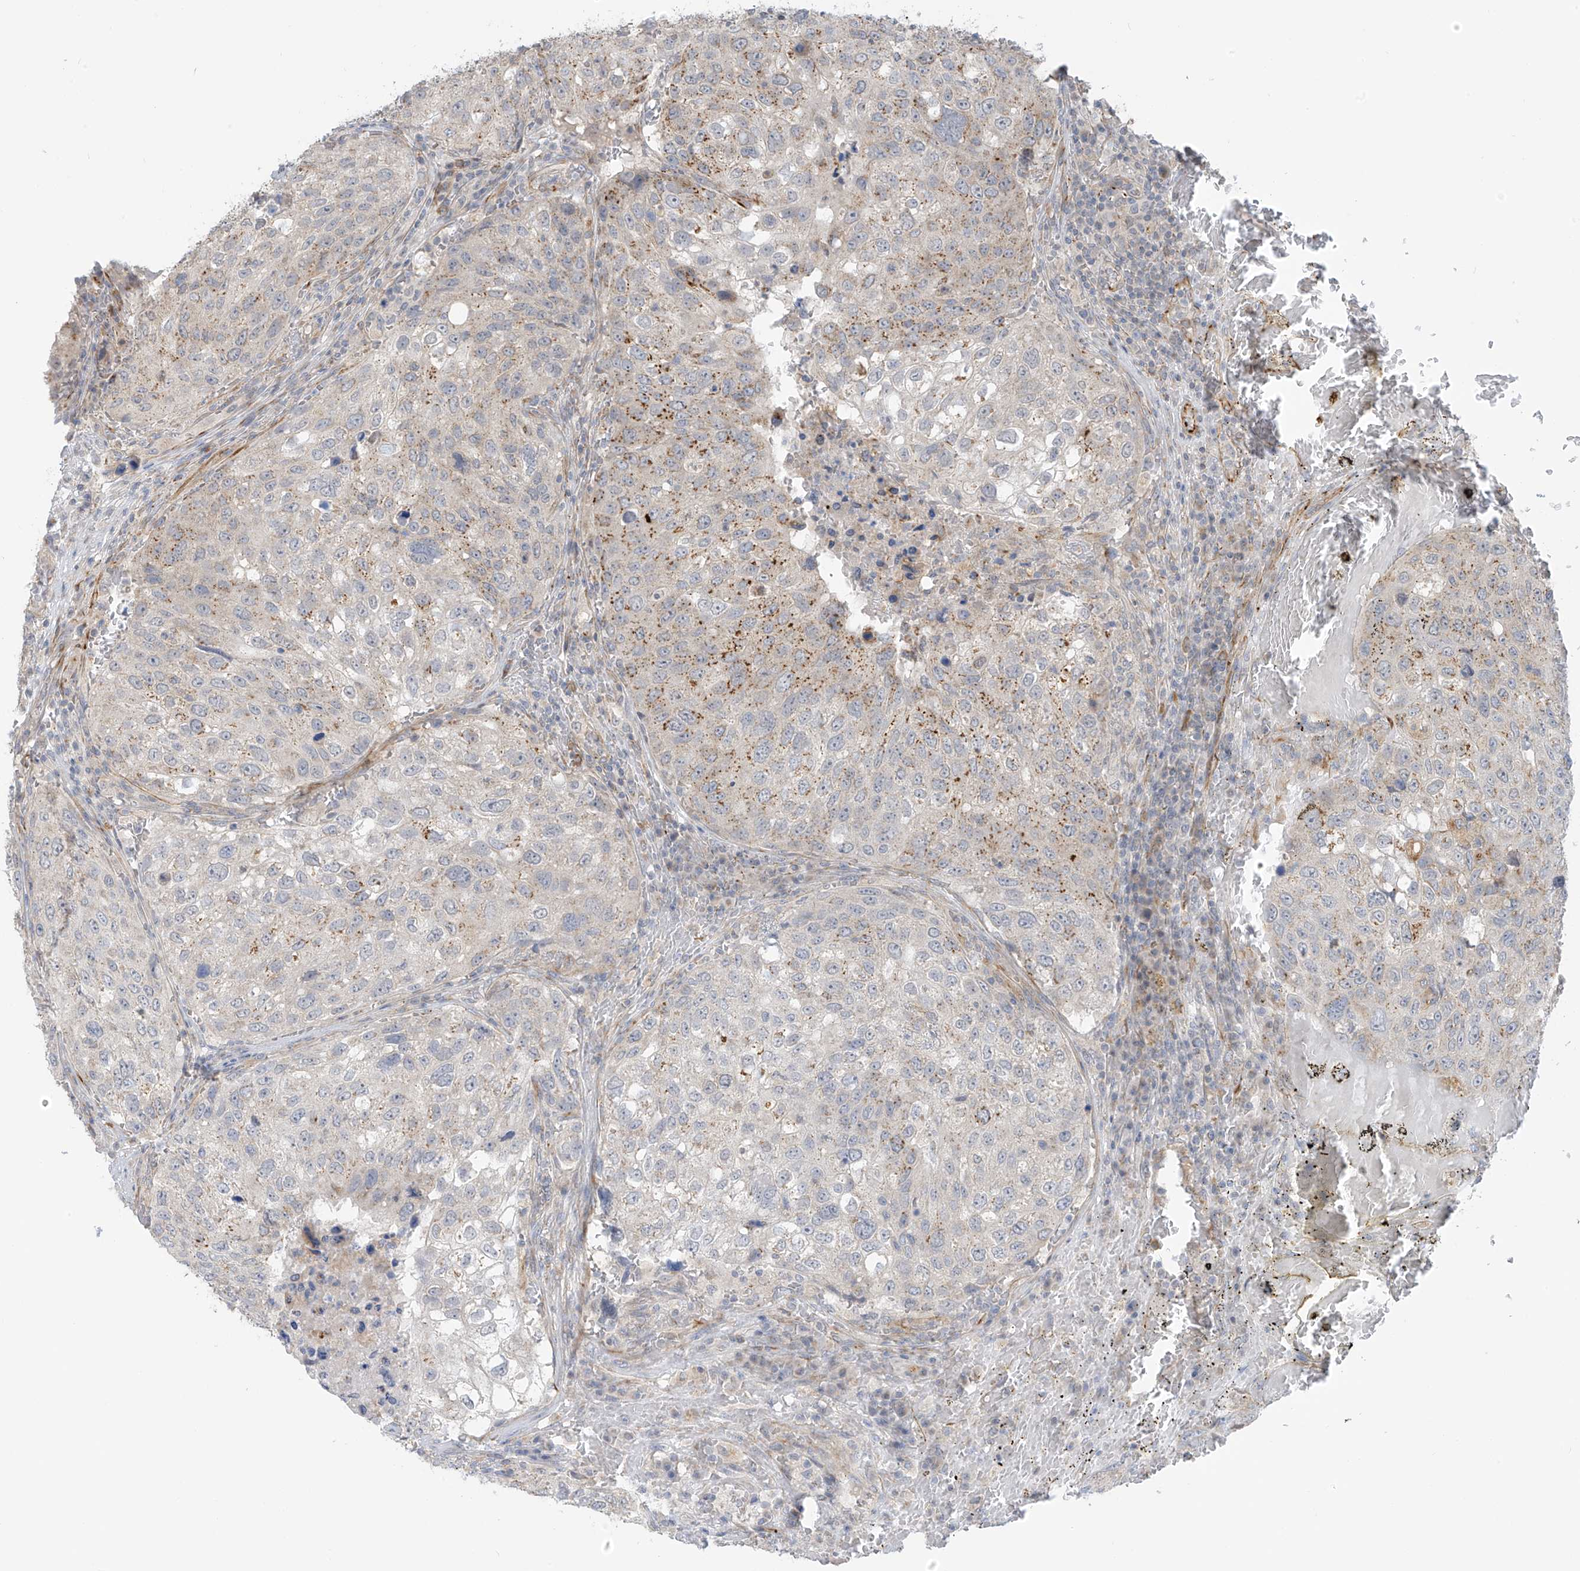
{"staining": {"intensity": "moderate", "quantity": "<25%", "location": "cytoplasmic/membranous"}, "tissue": "urothelial cancer", "cell_type": "Tumor cells", "image_type": "cancer", "snomed": [{"axis": "morphology", "description": "Urothelial carcinoma, High grade"}, {"axis": "topography", "description": "Lymph node"}, {"axis": "topography", "description": "Urinary bladder"}], "caption": "A histopathology image showing moderate cytoplasmic/membranous staining in approximately <25% of tumor cells in urothelial cancer, as visualized by brown immunohistochemical staining.", "gene": "HS6ST2", "patient": {"sex": "male", "age": 51}}